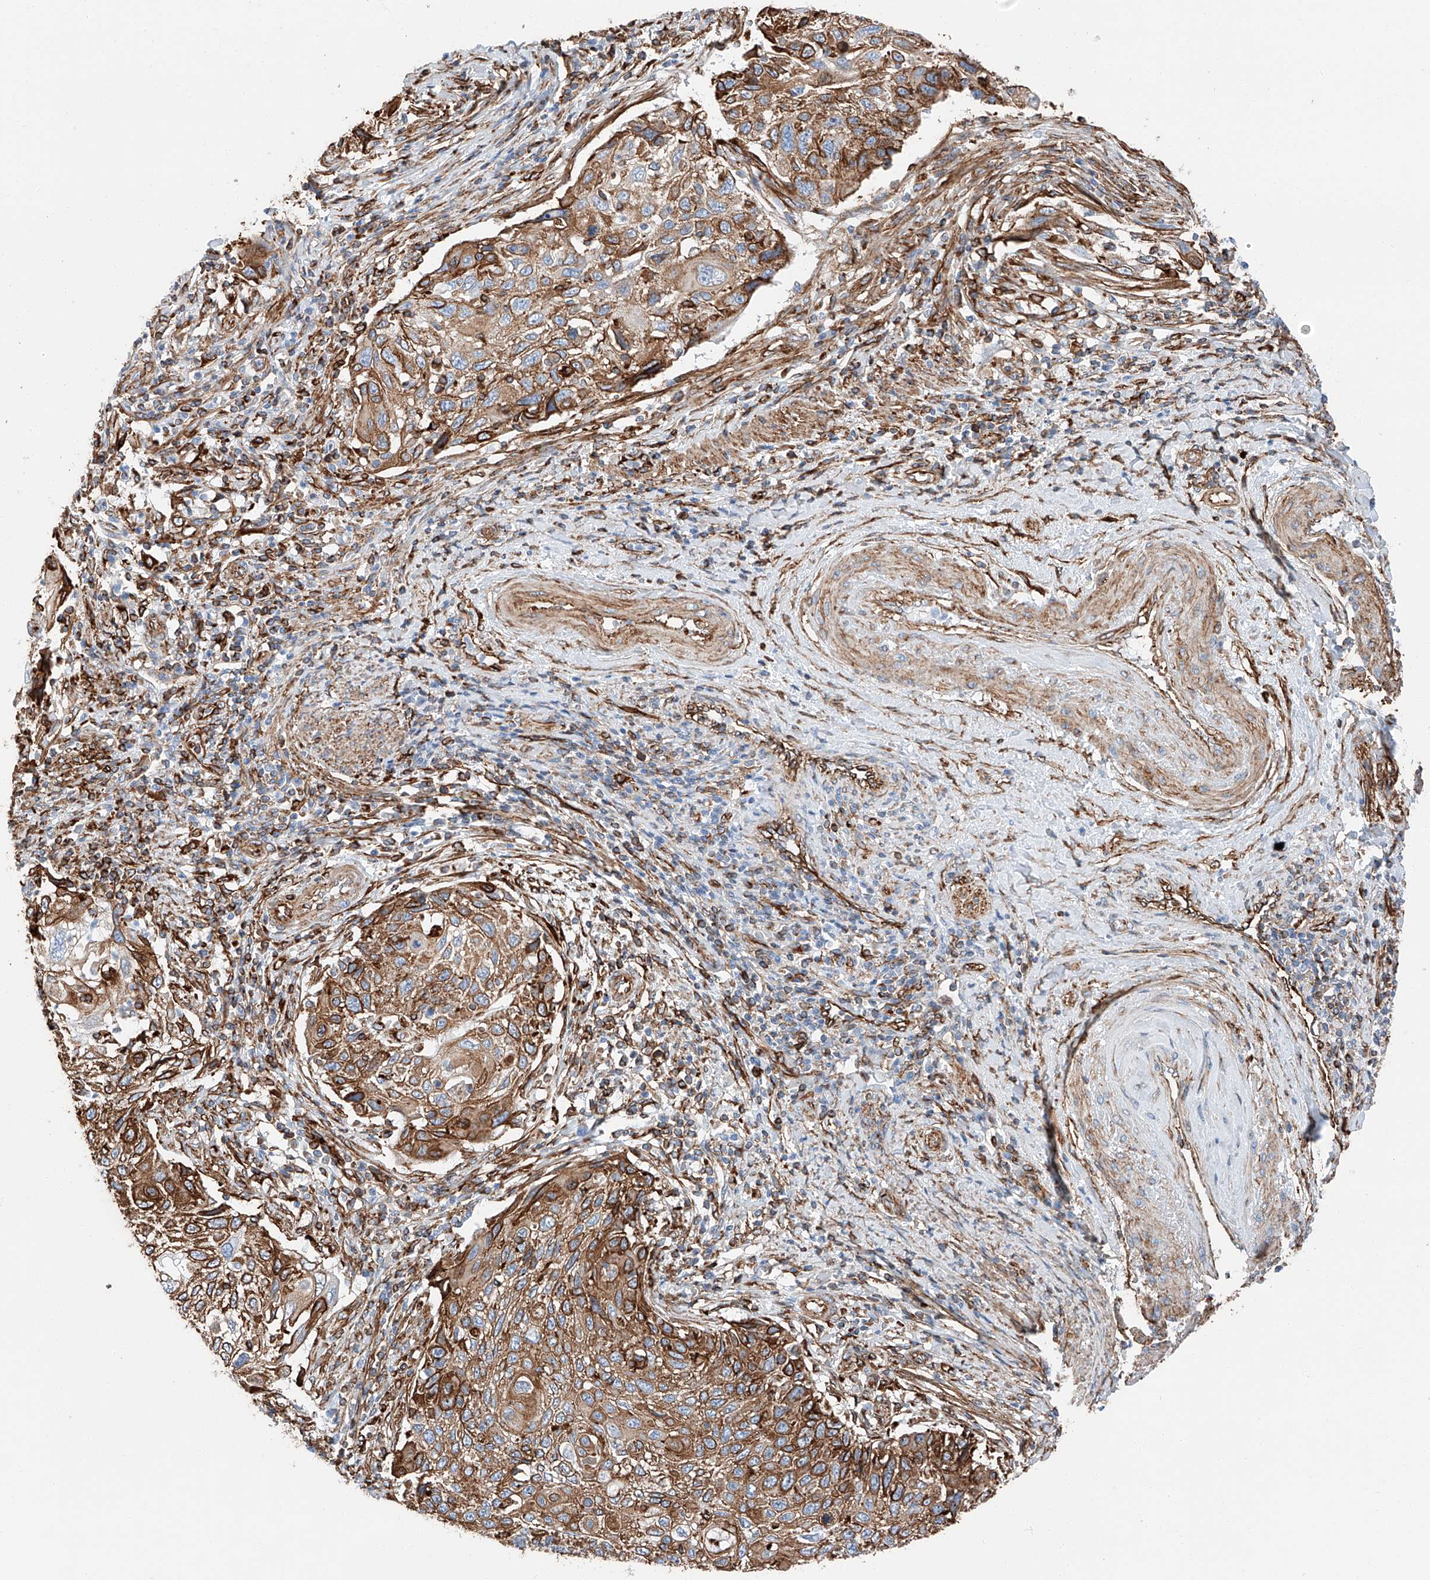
{"staining": {"intensity": "strong", "quantity": ">75%", "location": "cytoplasmic/membranous"}, "tissue": "cervical cancer", "cell_type": "Tumor cells", "image_type": "cancer", "snomed": [{"axis": "morphology", "description": "Squamous cell carcinoma, NOS"}, {"axis": "topography", "description": "Cervix"}], "caption": "Cervical squamous cell carcinoma stained for a protein (brown) demonstrates strong cytoplasmic/membranous positive positivity in about >75% of tumor cells.", "gene": "ZNF804A", "patient": {"sex": "female", "age": 70}}